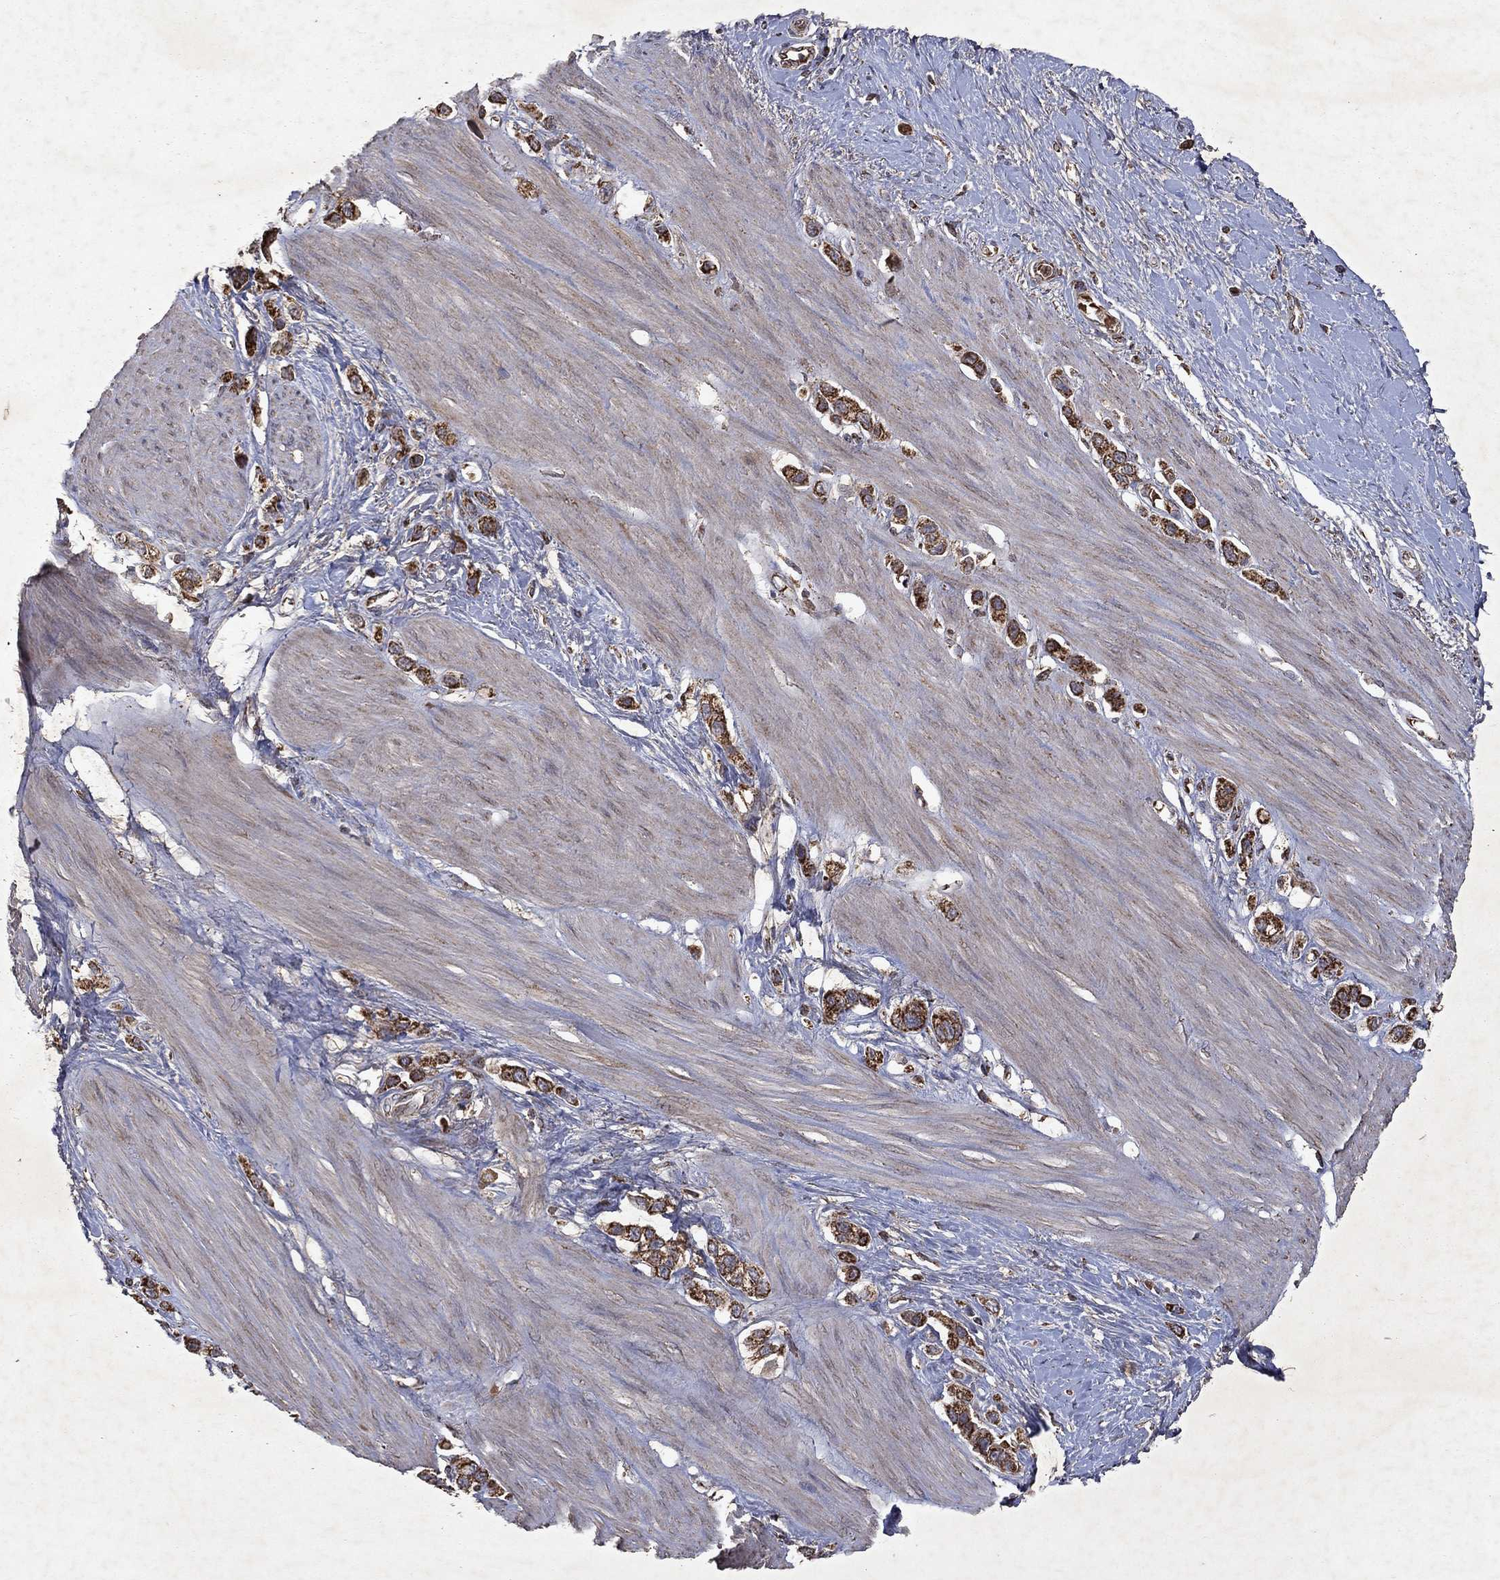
{"staining": {"intensity": "strong", "quantity": ">75%", "location": "cytoplasmic/membranous"}, "tissue": "stomach cancer", "cell_type": "Tumor cells", "image_type": "cancer", "snomed": [{"axis": "morphology", "description": "Normal tissue, NOS"}, {"axis": "morphology", "description": "Adenocarcinoma, NOS"}, {"axis": "morphology", "description": "Adenocarcinoma, High grade"}, {"axis": "topography", "description": "Stomach, upper"}, {"axis": "topography", "description": "Stomach"}], "caption": "Brown immunohistochemical staining in stomach adenocarcinoma shows strong cytoplasmic/membranous expression in about >75% of tumor cells.", "gene": "PYROXD2", "patient": {"sex": "female", "age": 65}}